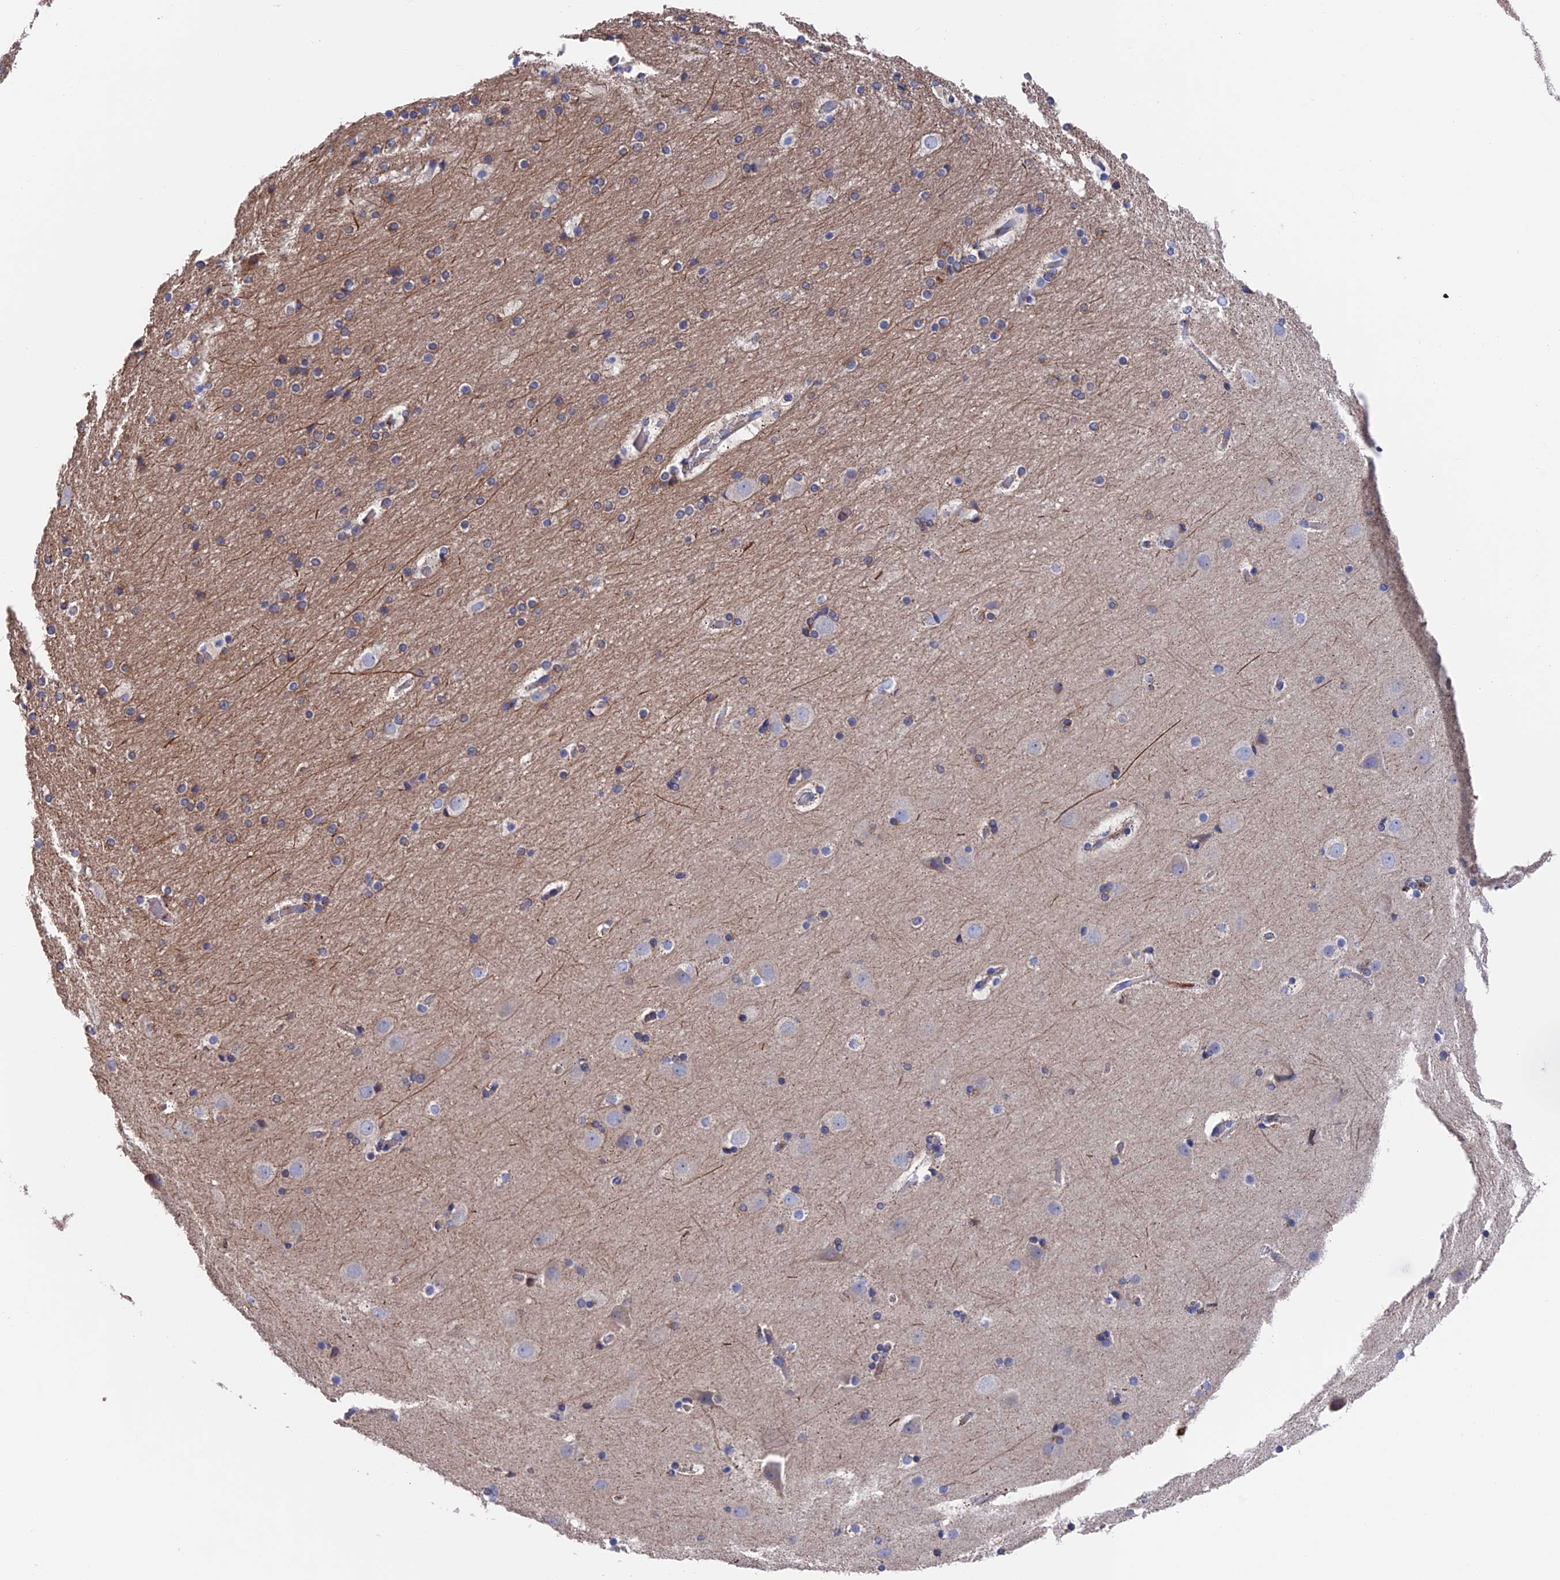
{"staining": {"intensity": "weak", "quantity": "25%-75%", "location": "cytoplasmic/membranous"}, "tissue": "cerebral cortex", "cell_type": "Endothelial cells", "image_type": "normal", "snomed": [{"axis": "morphology", "description": "Normal tissue, NOS"}, {"axis": "topography", "description": "Cerebral cortex"}], "caption": "Approximately 25%-75% of endothelial cells in normal cerebral cortex reveal weak cytoplasmic/membranous protein positivity as visualized by brown immunohistochemical staining.", "gene": "HPF1", "patient": {"sex": "male", "age": 57}}